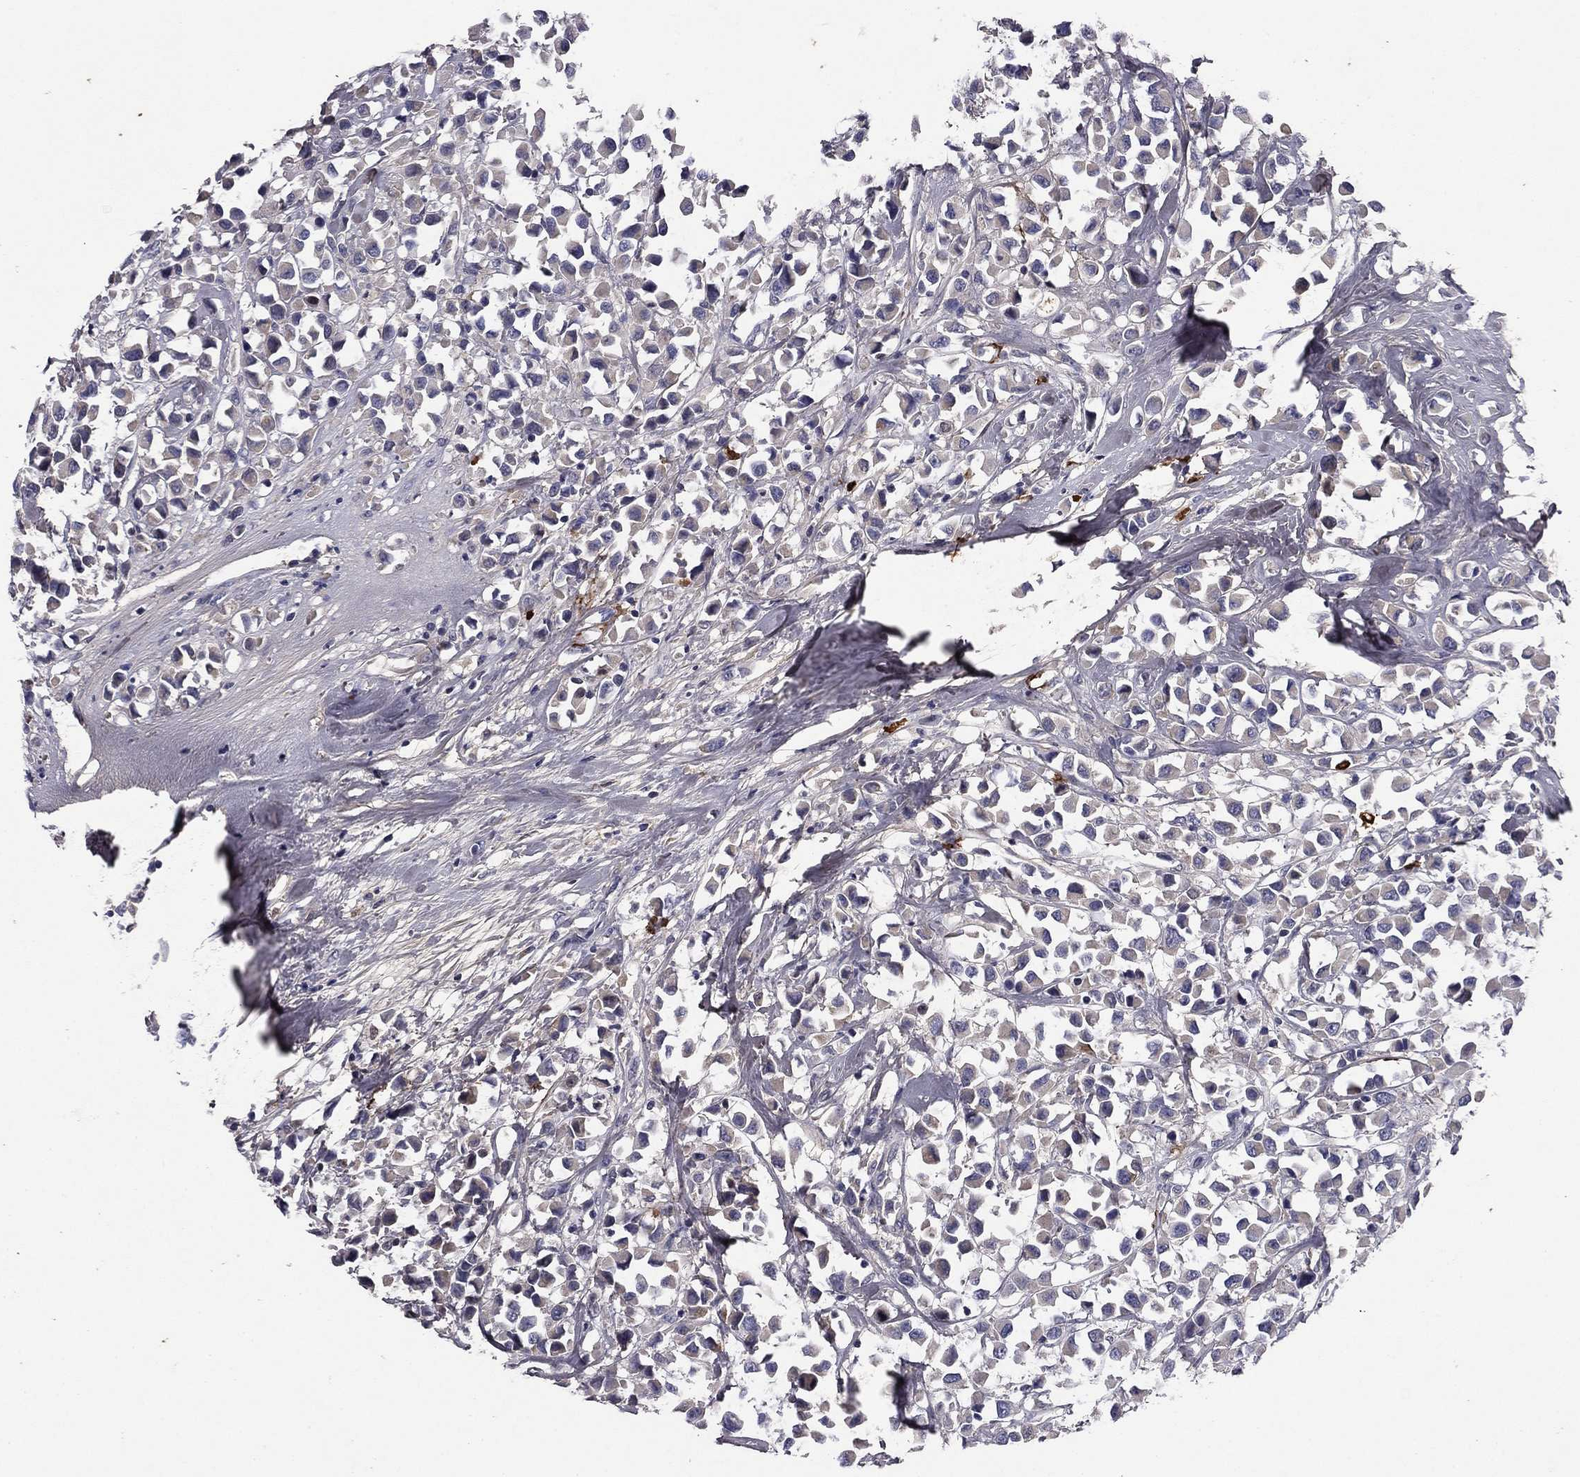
{"staining": {"intensity": "weak", "quantity": "<25%", "location": "cytoplasmic/membranous"}, "tissue": "breast cancer", "cell_type": "Tumor cells", "image_type": "cancer", "snomed": [{"axis": "morphology", "description": "Duct carcinoma"}, {"axis": "topography", "description": "Breast"}], "caption": "An IHC histopathology image of breast cancer (infiltrating ductal carcinoma) is shown. There is no staining in tumor cells of breast cancer (infiltrating ductal carcinoma).", "gene": "COL2A1", "patient": {"sex": "female", "age": 61}}